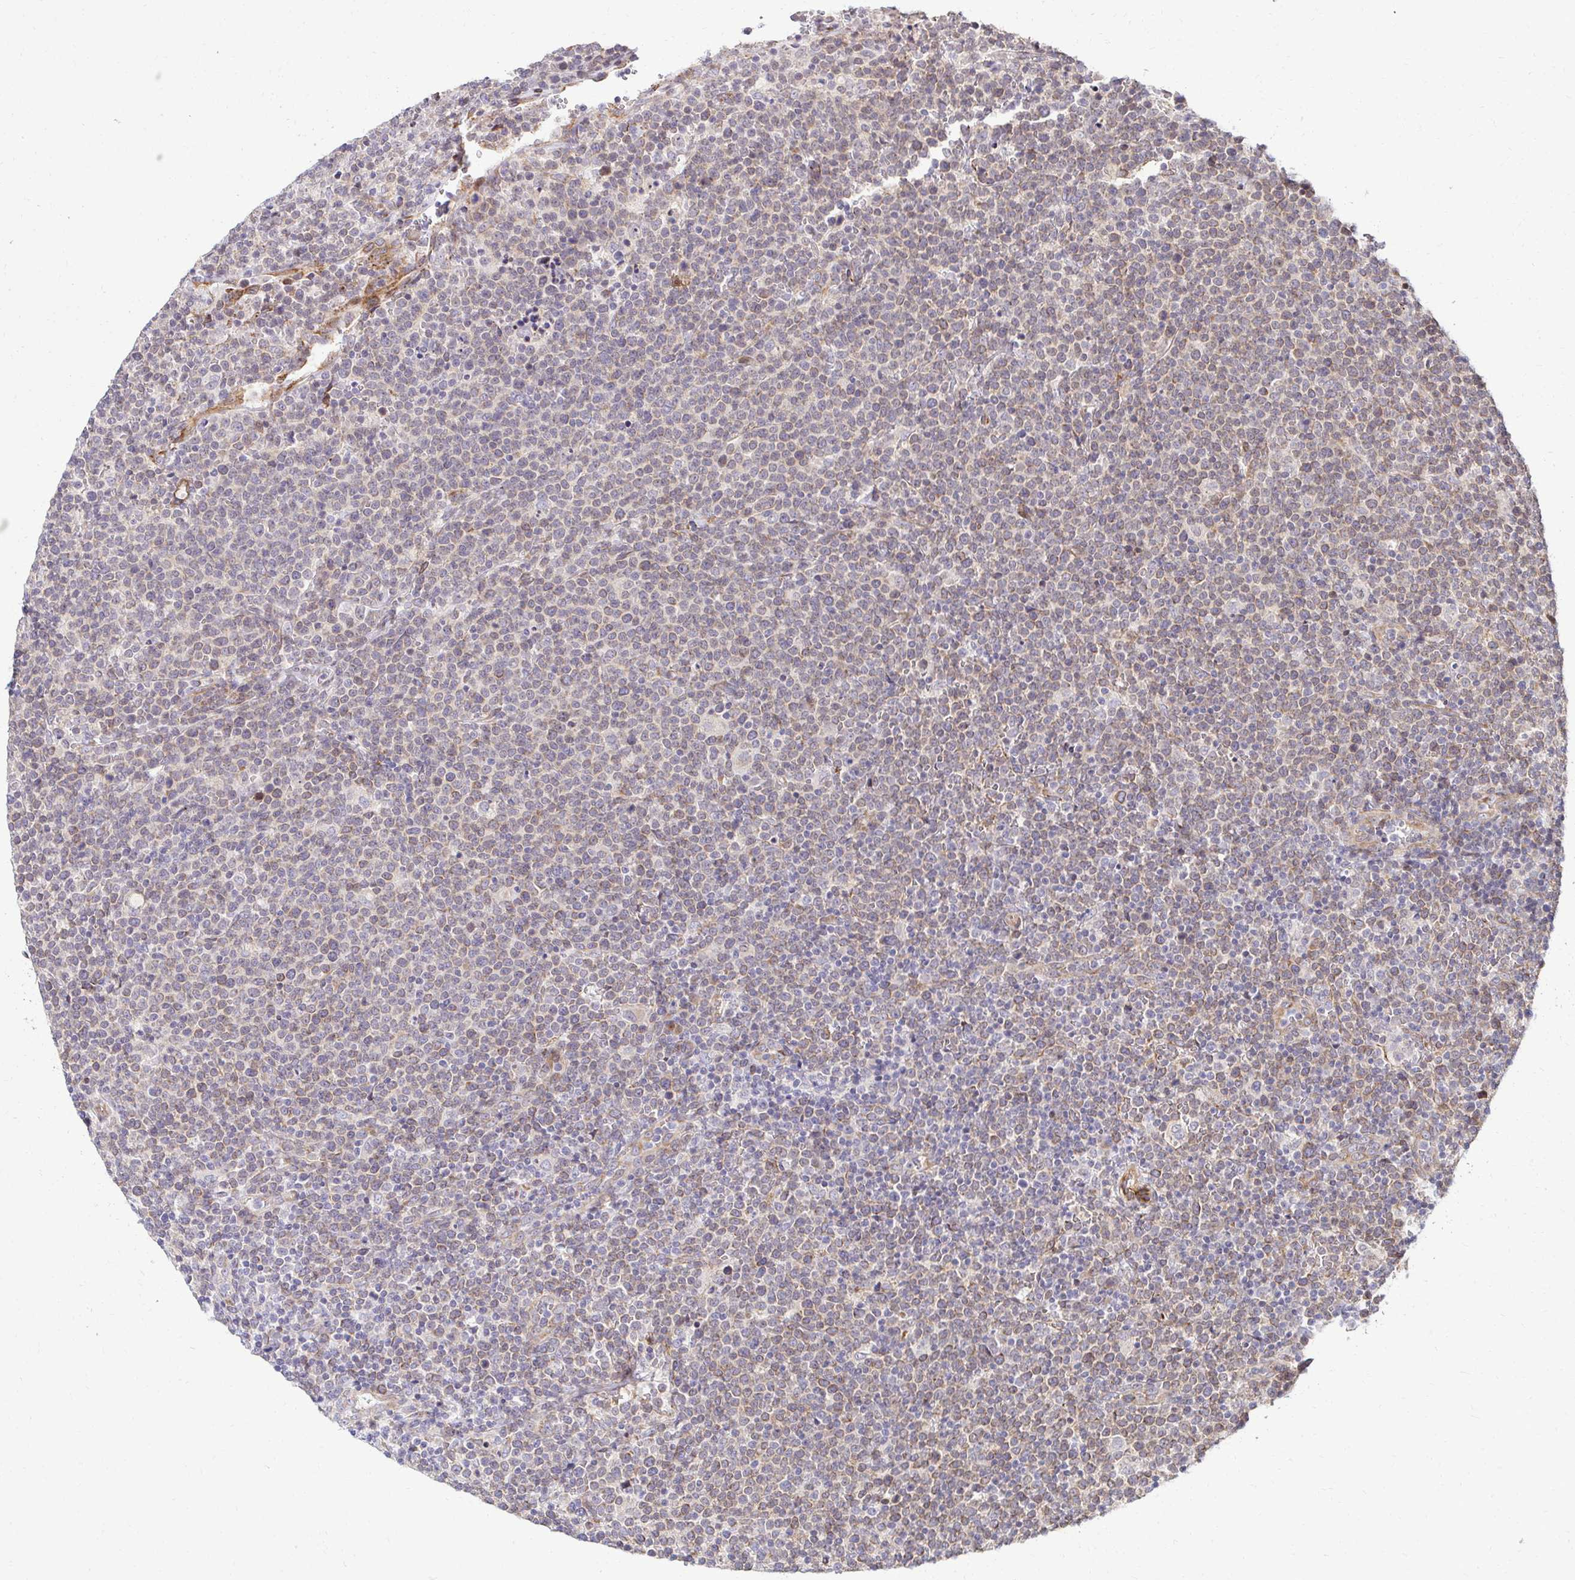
{"staining": {"intensity": "weak", "quantity": "25%-75%", "location": "cytoplasmic/membranous"}, "tissue": "lymphoma", "cell_type": "Tumor cells", "image_type": "cancer", "snomed": [{"axis": "morphology", "description": "Malignant lymphoma, non-Hodgkin's type, High grade"}, {"axis": "topography", "description": "Lymph node"}], "caption": "An image of human malignant lymphoma, non-Hodgkin's type (high-grade) stained for a protein shows weak cytoplasmic/membranous brown staining in tumor cells. (brown staining indicates protein expression, while blue staining denotes nuclei).", "gene": "HPS1", "patient": {"sex": "male", "age": 61}}